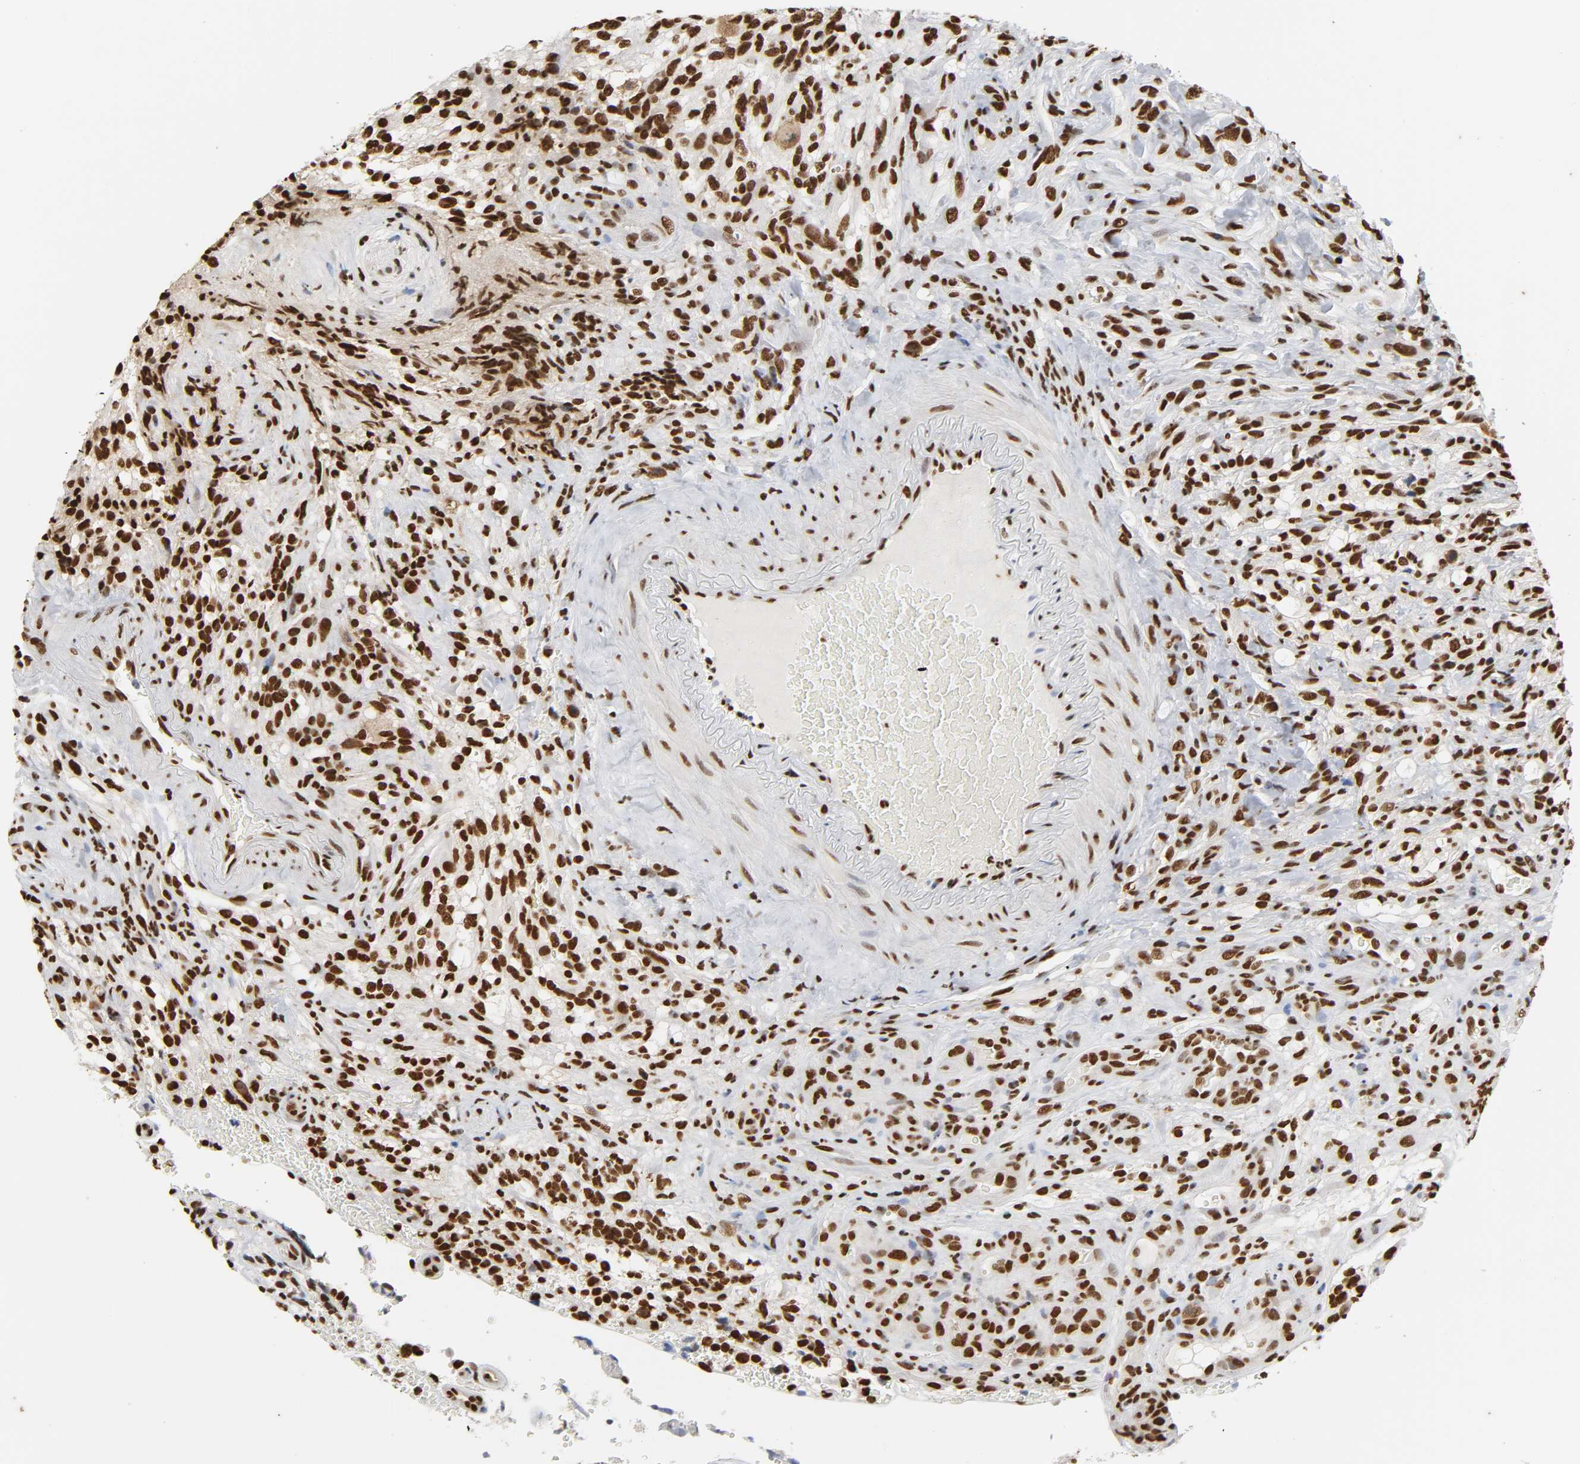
{"staining": {"intensity": "strong", "quantity": ">75%", "location": "nuclear"}, "tissue": "glioma", "cell_type": "Tumor cells", "image_type": "cancer", "snomed": [{"axis": "morphology", "description": "Normal tissue, NOS"}, {"axis": "morphology", "description": "Glioma, malignant, High grade"}, {"axis": "topography", "description": "Cerebral cortex"}], "caption": "Immunohistochemistry (DAB (3,3'-diaminobenzidine)) staining of human glioma reveals strong nuclear protein expression in about >75% of tumor cells.", "gene": "HNRNPC", "patient": {"sex": "male", "age": 75}}